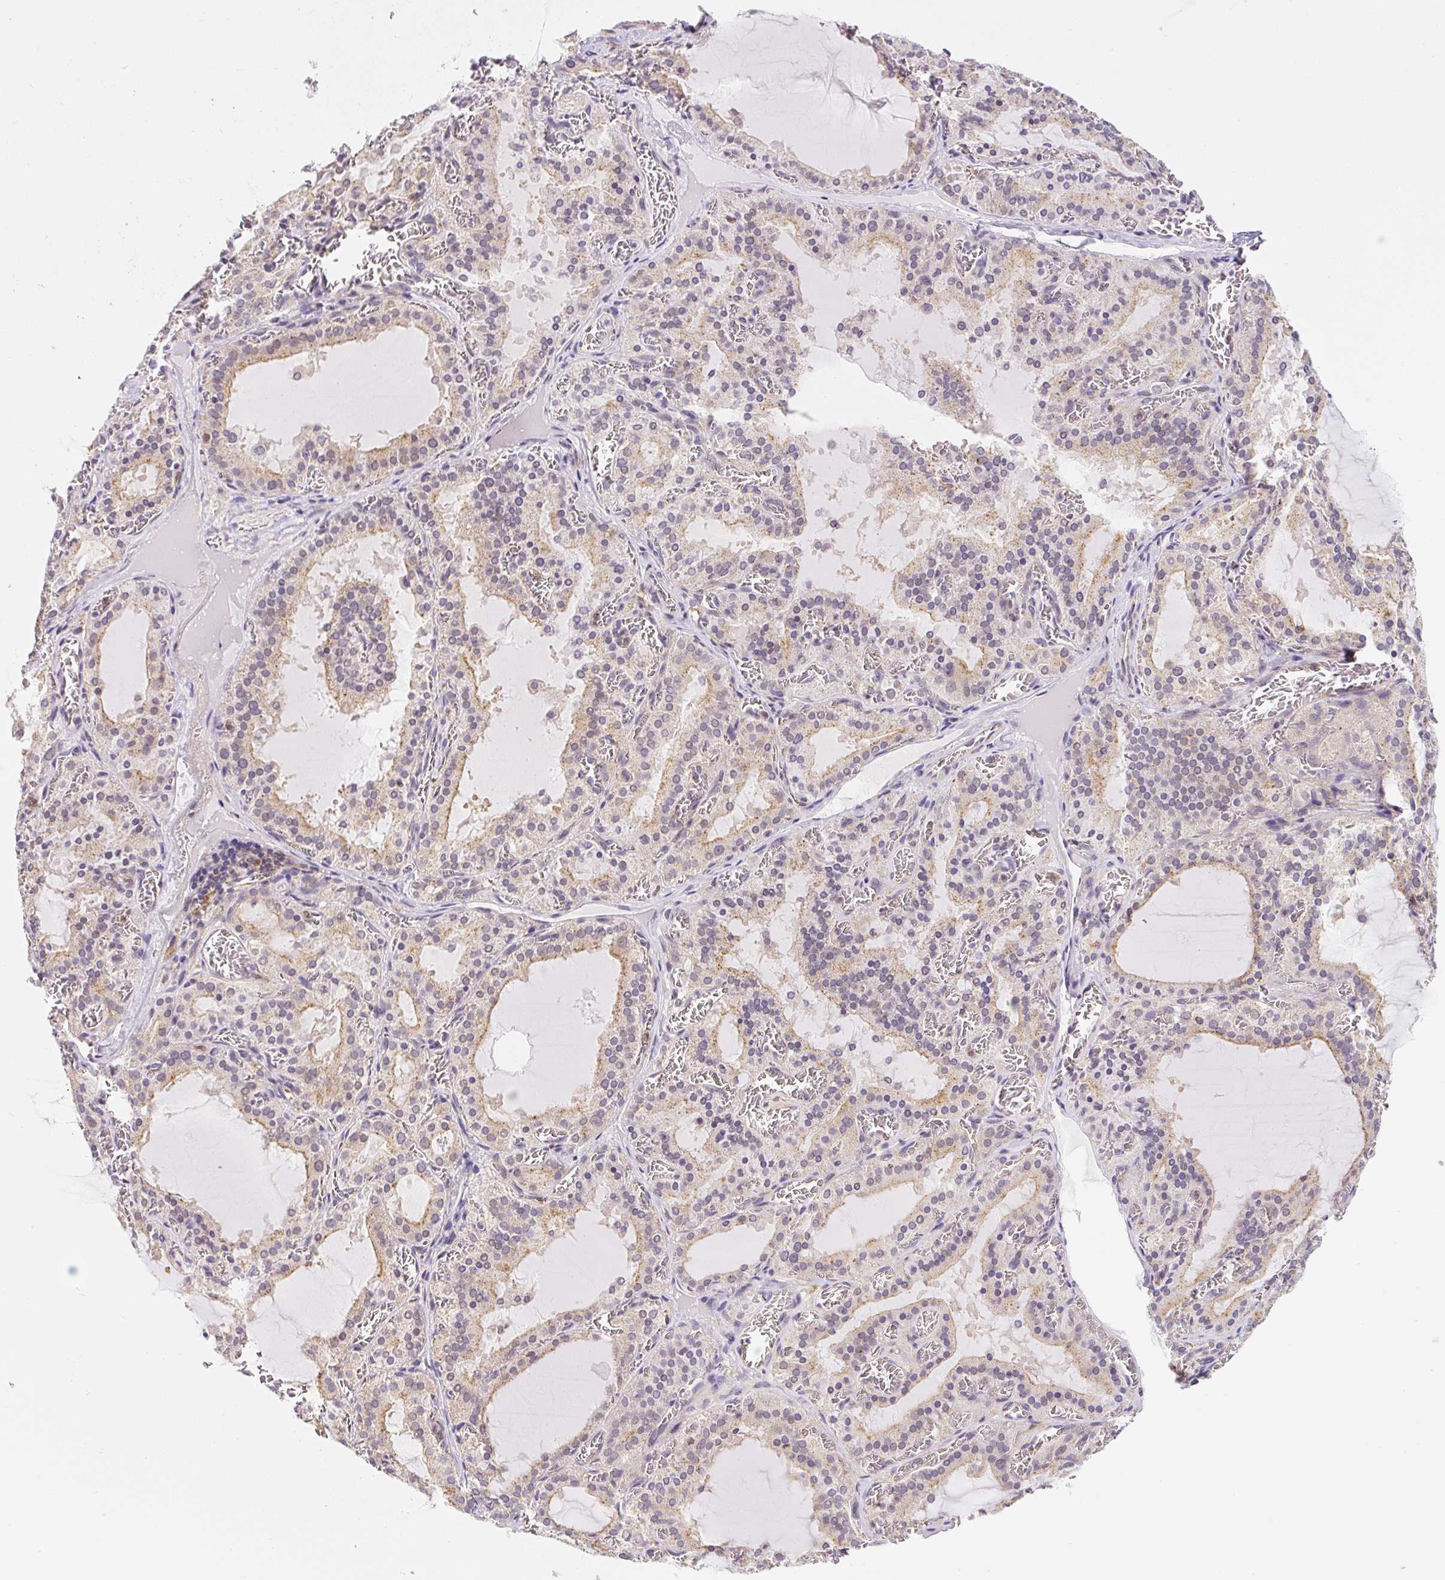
{"staining": {"intensity": "weak", "quantity": "25%-75%", "location": "cytoplasmic/membranous"}, "tissue": "thyroid gland", "cell_type": "Glandular cells", "image_type": "normal", "snomed": [{"axis": "morphology", "description": "Normal tissue, NOS"}, {"axis": "topography", "description": "Thyroid gland"}], "caption": "This image displays IHC staining of unremarkable human thyroid gland, with low weak cytoplasmic/membranous positivity in about 25%-75% of glandular cells.", "gene": "PLA2G4A", "patient": {"sex": "female", "age": 30}}